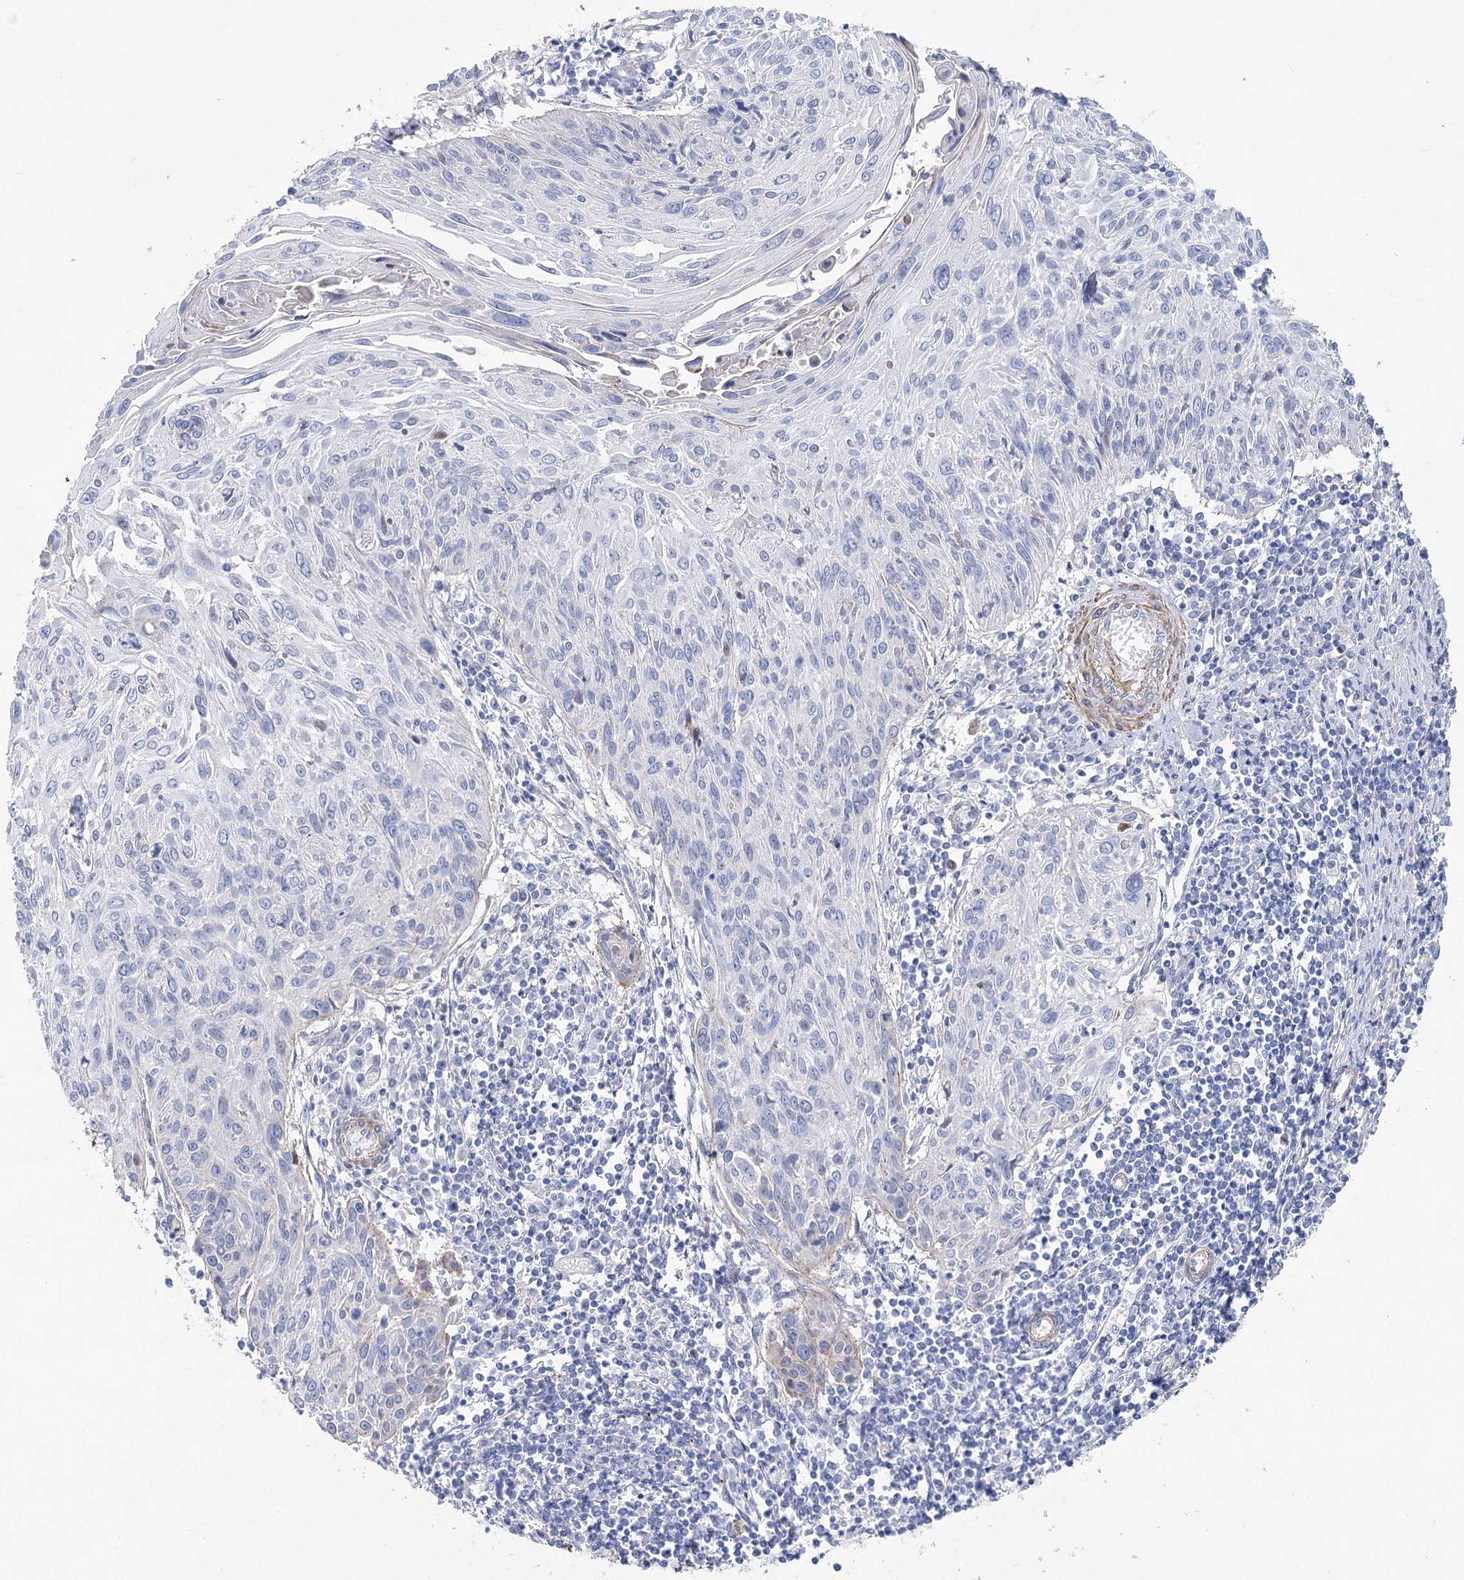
{"staining": {"intensity": "negative", "quantity": "none", "location": "none"}, "tissue": "cervical cancer", "cell_type": "Tumor cells", "image_type": "cancer", "snomed": [{"axis": "morphology", "description": "Squamous cell carcinoma, NOS"}, {"axis": "topography", "description": "Cervix"}], "caption": "A photomicrograph of cervical squamous cell carcinoma stained for a protein displays no brown staining in tumor cells.", "gene": "ANKRD23", "patient": {"sex": "female", "age": 51}}